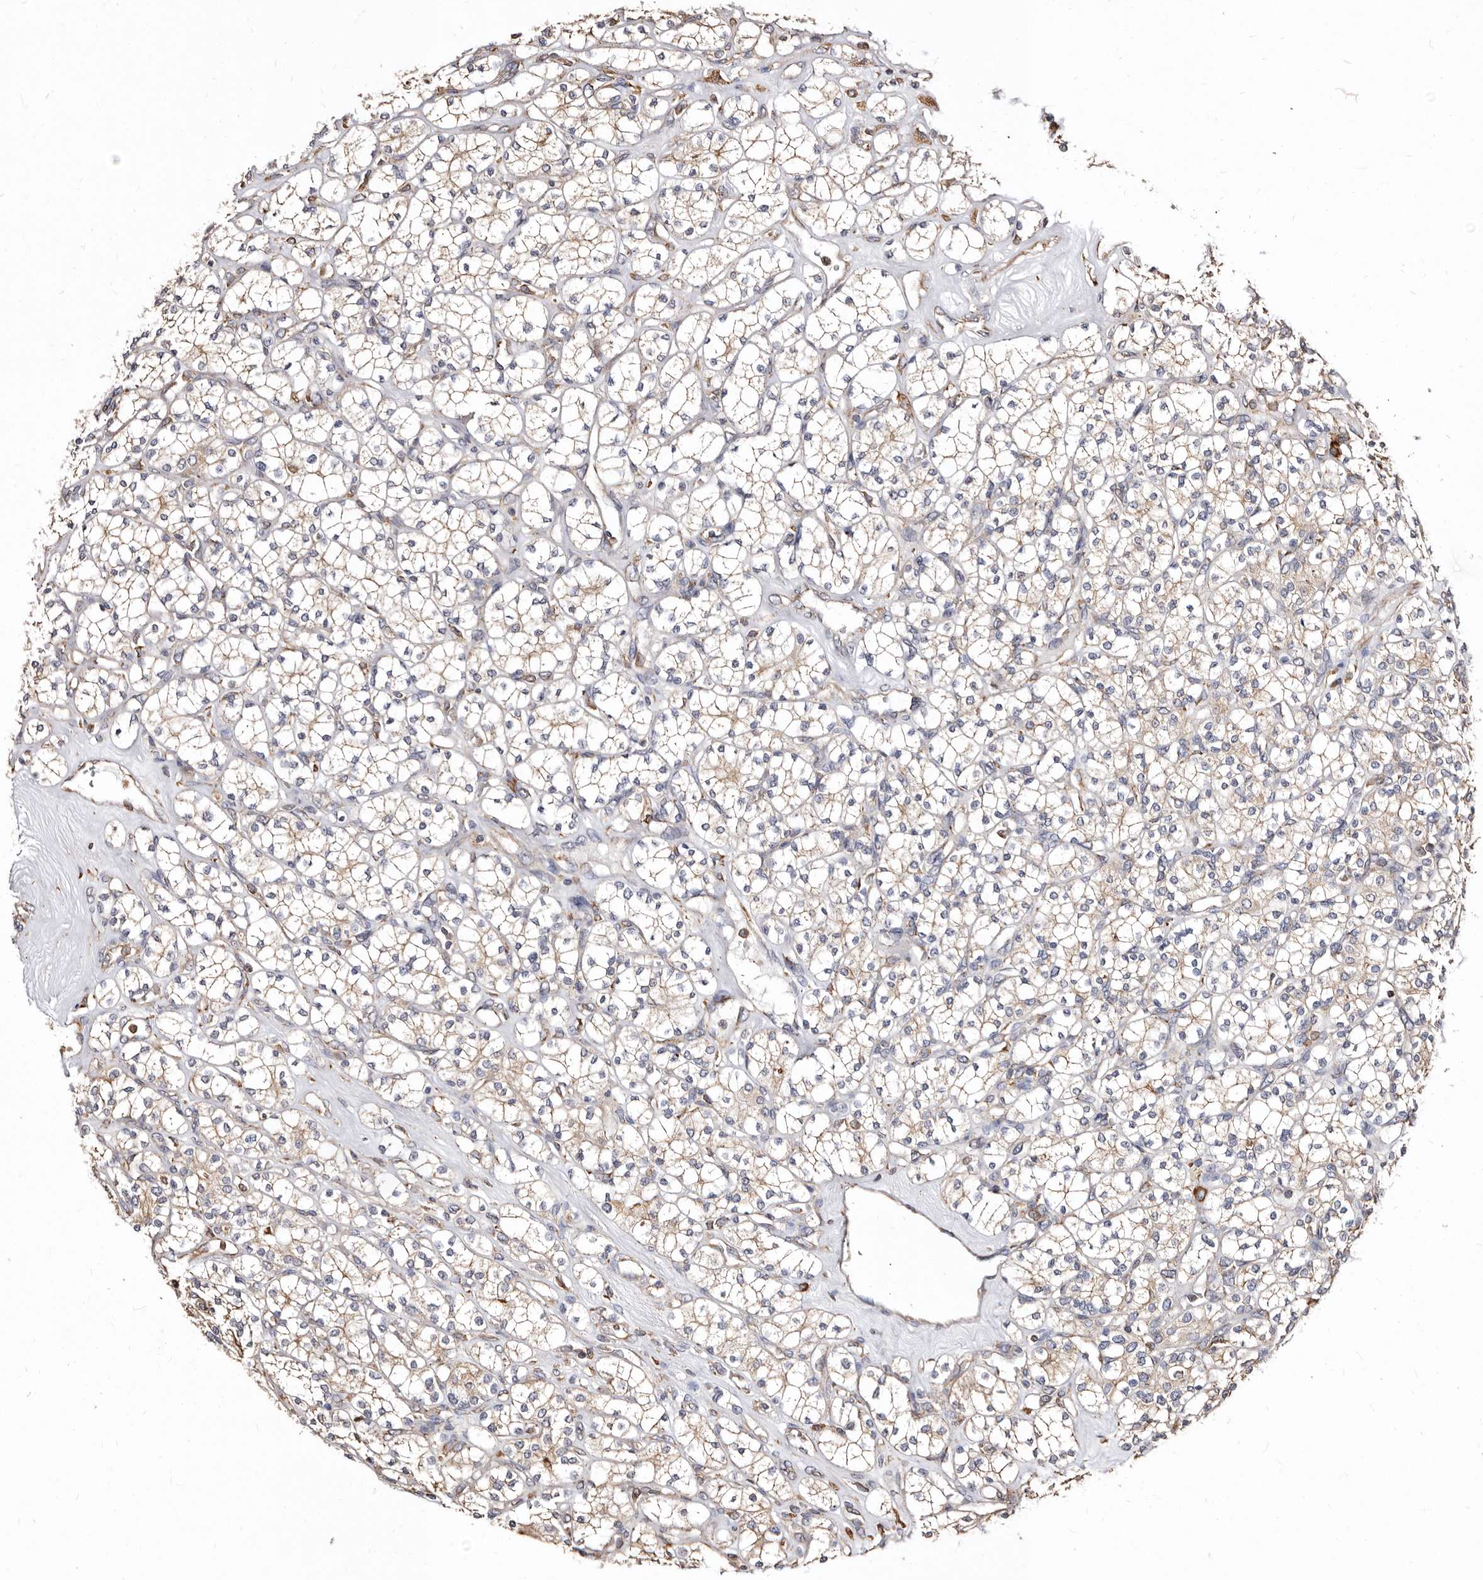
{"staining": {"intensity": "weak", "quantity": ">75%", "location": "cytoplasmic/membranous"}, "tissue": "renal cancer", "cell_type": "Tumor cells", "image_type": "cancer", "snomed": [{"axis": "morphology", "description": "Adenocarcinoma, NOS"}, {"axis": "topography", "description": "Kidney"}], "caption": "Adenocarcinoma (renal) tissue displays weak cytoplasmic/membranous staining in approximately >75% of tumor cells (brown staining indicates protein expression, while blue staining denotes nuclei).", "gene": "ACBD6", "patient": {"sex": "male", "age": 77}}